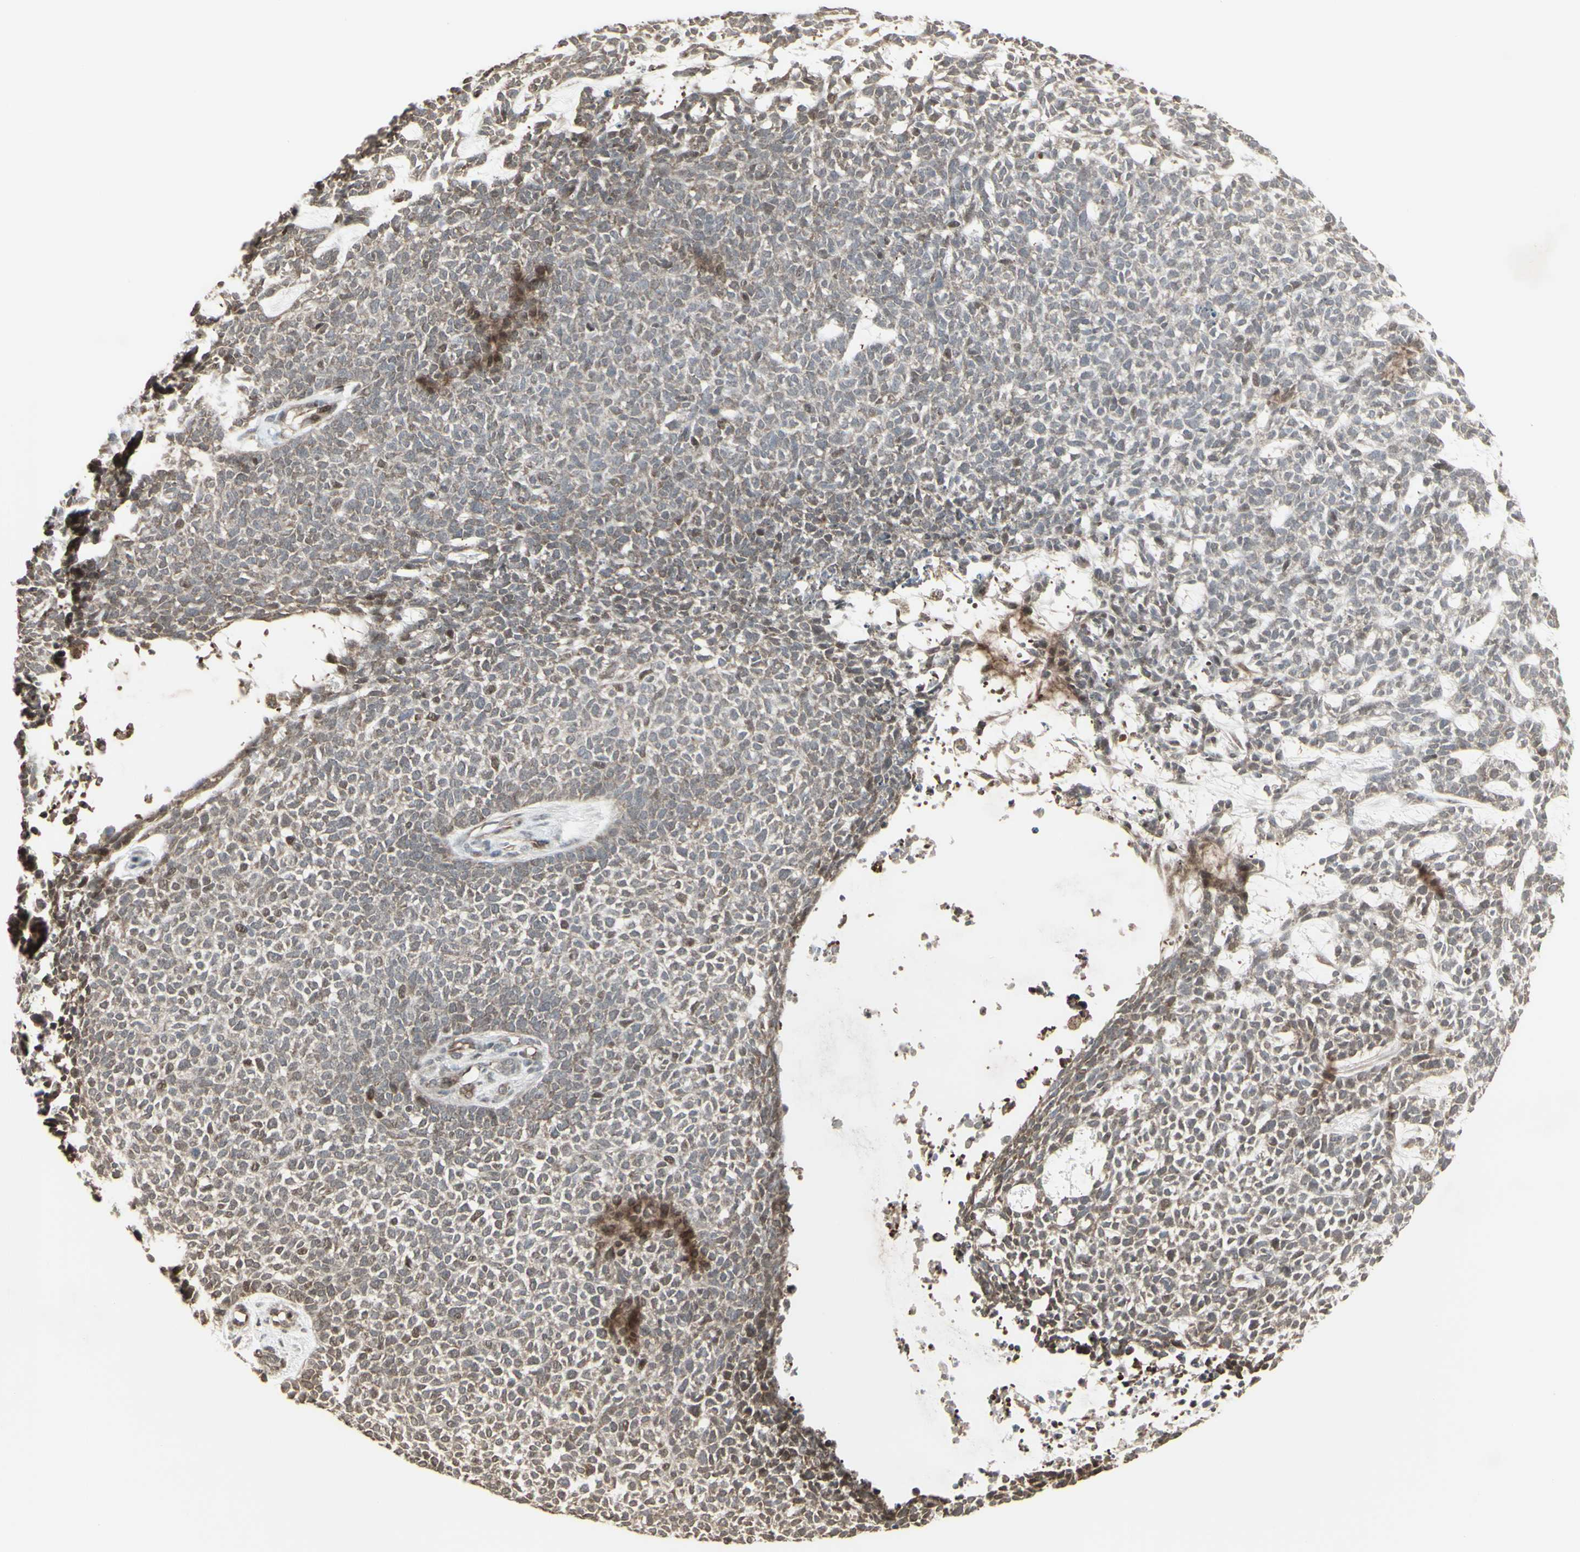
{"staining": {"intensity": "weak", "quantity": "25%-75%", "location": "nuclear"}, "tissue": "skin cancer", "cell_type": "Tumor cells", "image_type": "cancer", "snomed": [{"axis": "morphology", "description": "Basal cell carcinoma"}, {"axis": "topography", "description": "Skin"}], "caption": "Immunohistochemical staining of basal cell carcinoma (skin) shows weak nuclear protein staining in approximately 25%-75% of tumor cells.", "gene": "CD33", "patient": {"sex": "female", "age": 84}}